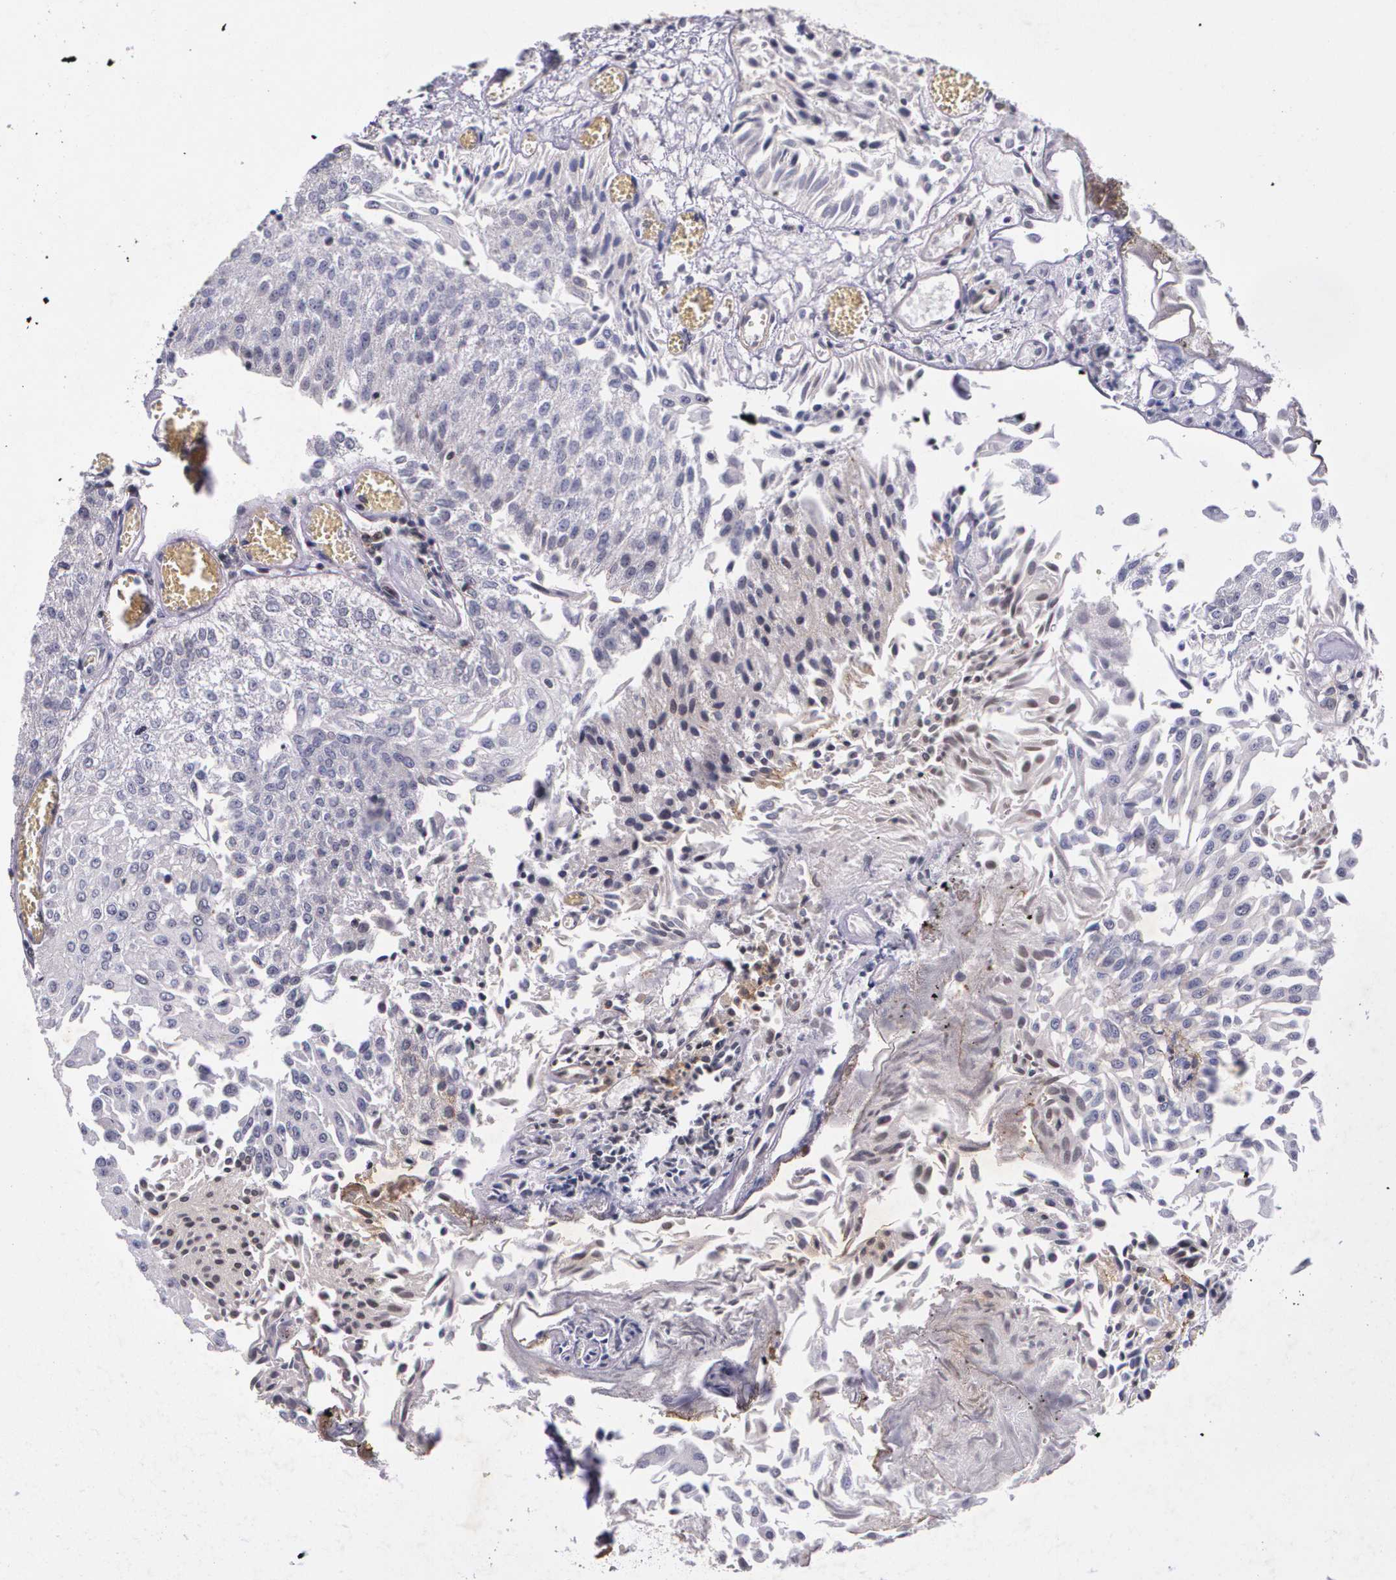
{"staining": {"intensity": "weak", "quantity": "<25%", "location": "cytoplasmic/membranous"}, "tissue": "urothelial cancer", "cell_type": "Tumor cells", "image_type": "cancer", "snomed": [{"axis": "morphology", "description": "Urothelial carcinoma, Low grade"}, {"axis": "topography", "description": "Urinary bladder"}], "caption": "Protein analysis of low-grade urothelial carcinoma demonstrates no significant staining in tumor cells.", "gene": "MGMT", "patient": {"sex": "male", "age": 86}}